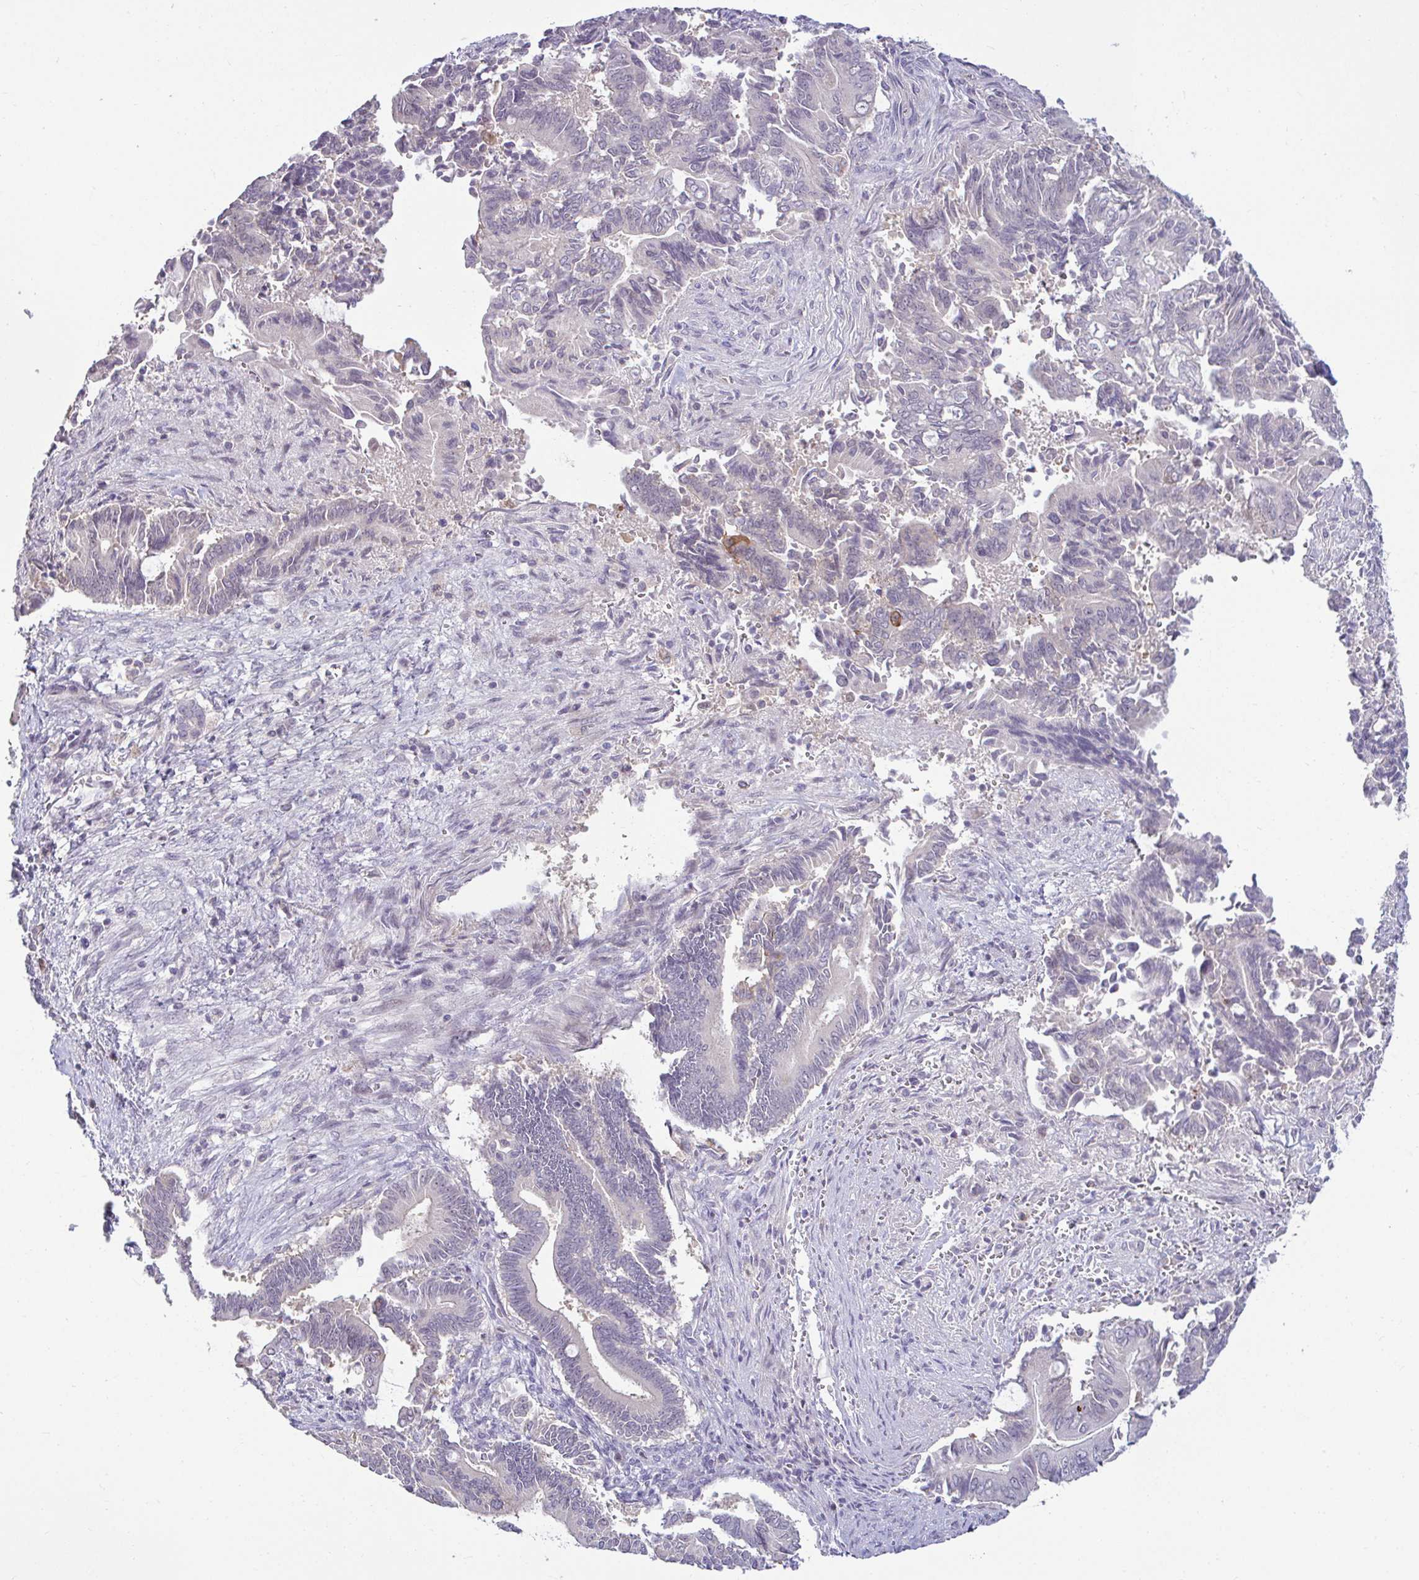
{"staining": {"intensity": "negative", "quantity": "none", "location": "none"}, "tissue": "pancreatic cancer", "cell_type": "Tumor cells", "image_type": "cancer", "snomed": [{"axis": "morphology", "description": "Adenocarcinoma, NOS"}, {"axis": "topography", "description": "Pancreas"}], "caption": "Histopathology image shows no significant protein positivity in tumor cells of pancreatic cancer (adenocarcinoma).", "gene": "GSTM1", "patient": {"sex": "male", "age": 68}}